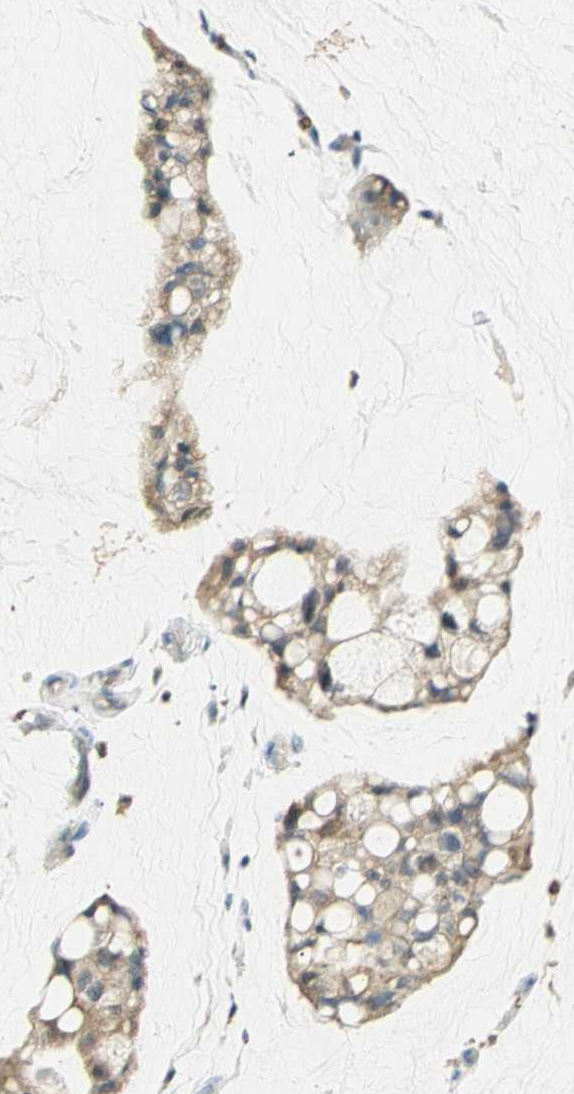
{"staining": {"intensity": "negative", "quantity": "none", "location": "none"}, "tissue": "ovarian cancer", "cell_type": "Tumor cells", "image_type": "cancer", "snomed": [{"axis": "morphology", "description": "Cystadenocarcinoma, mucinous, NOS"}, {"axis": "topography", "description": "Ovary"}], "caption": "High power microscopy photomicrograph of an immunohistochemistry photomicrograph of mucinous cystadenocarcinoma (ovarian), revealing no significant staining in tumor cells. (DAB IHC with hematoxylin counter stain).", "gene": "ANK1", "patient": {"sex": "female", "age": 39}}